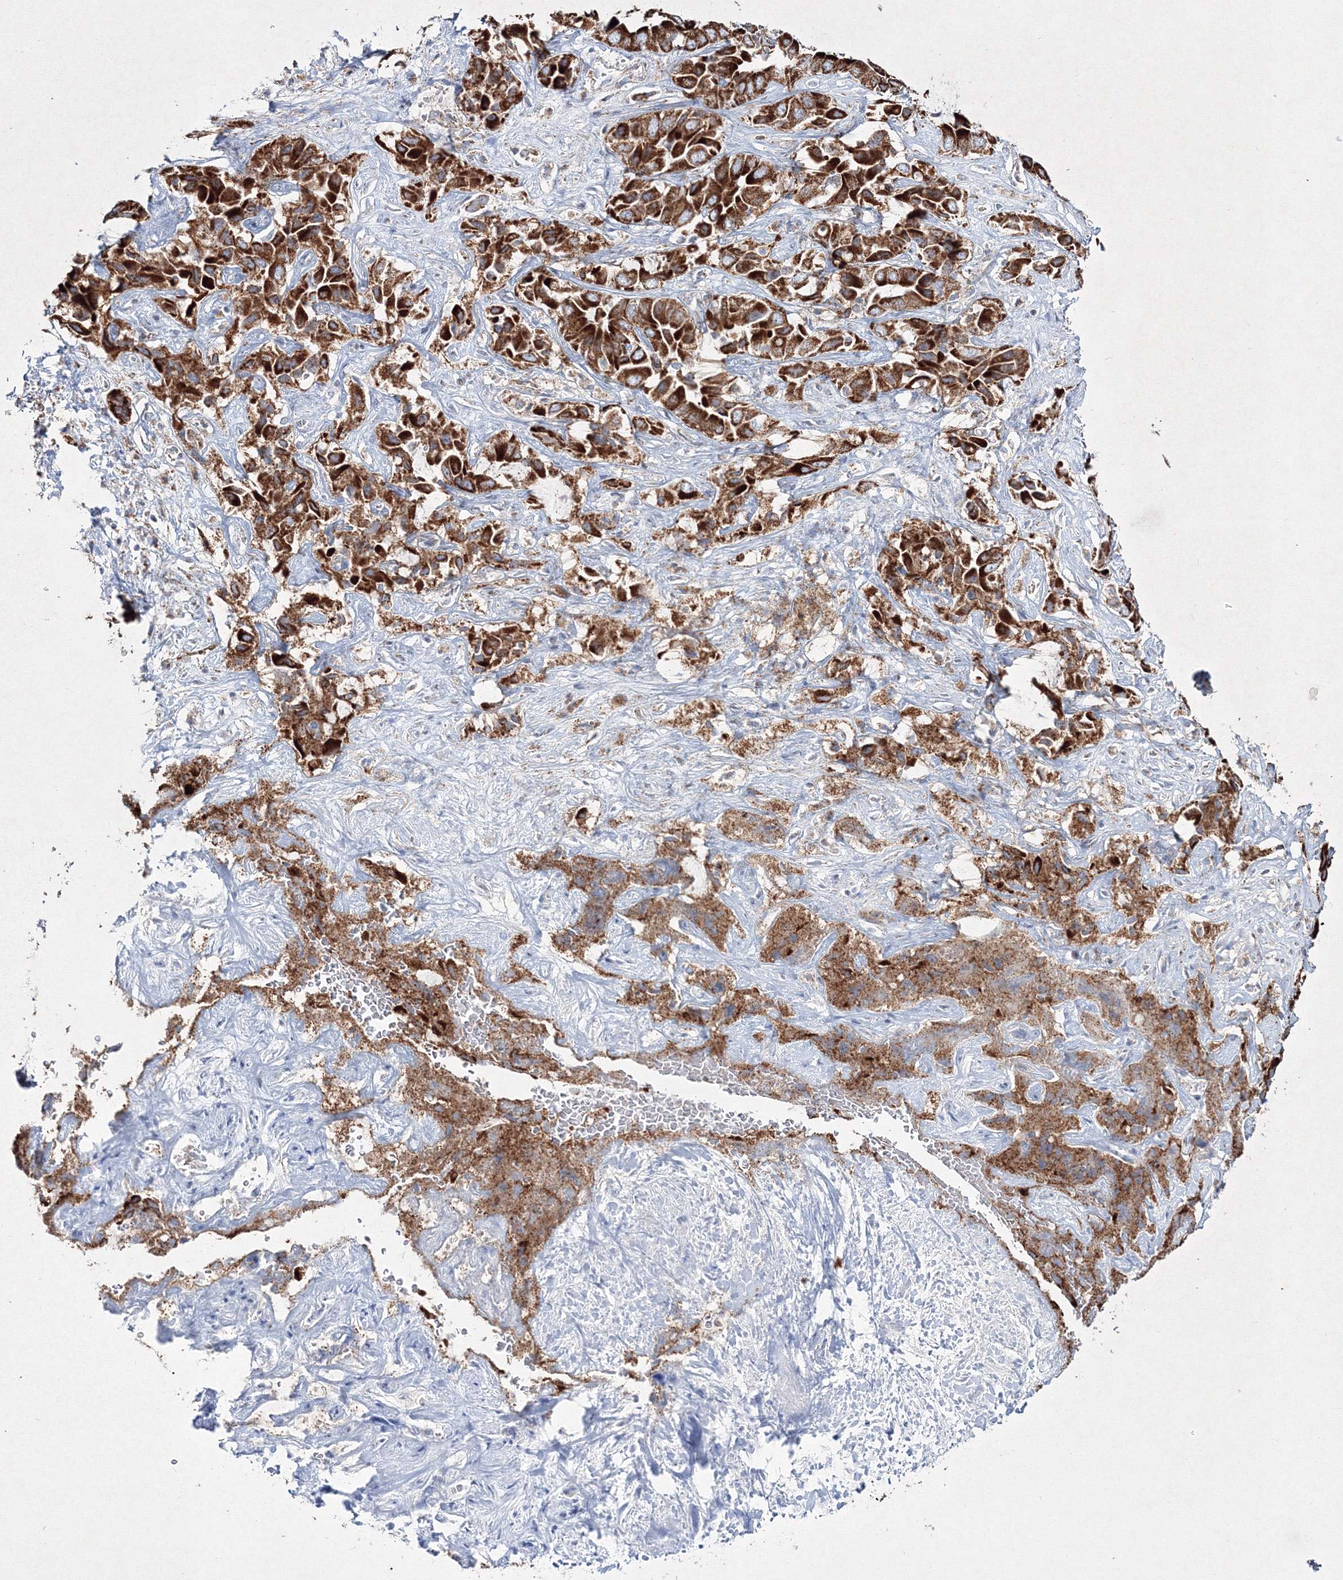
{"staining": {"intensity": "strong", "quantity": ">75%", "location": "cytoplasmic/membranous"}, "tissue": "liver cancer", "cell_type": "Tumor cells", "image_type": "cancer", "snomed": [{"axis": "morphology", "description": "Cholangiocarcinoma"}, {"axis": "topography", "description": "Liver"}], "caption": "Protein staining demonstrates strong cytoplasmic/membranous staining in approximately >75% of tumor cells in cholangiocarcinoma (liver).", "gene": "IGSF9", "patient": {"sex": "female", "age": 52}}